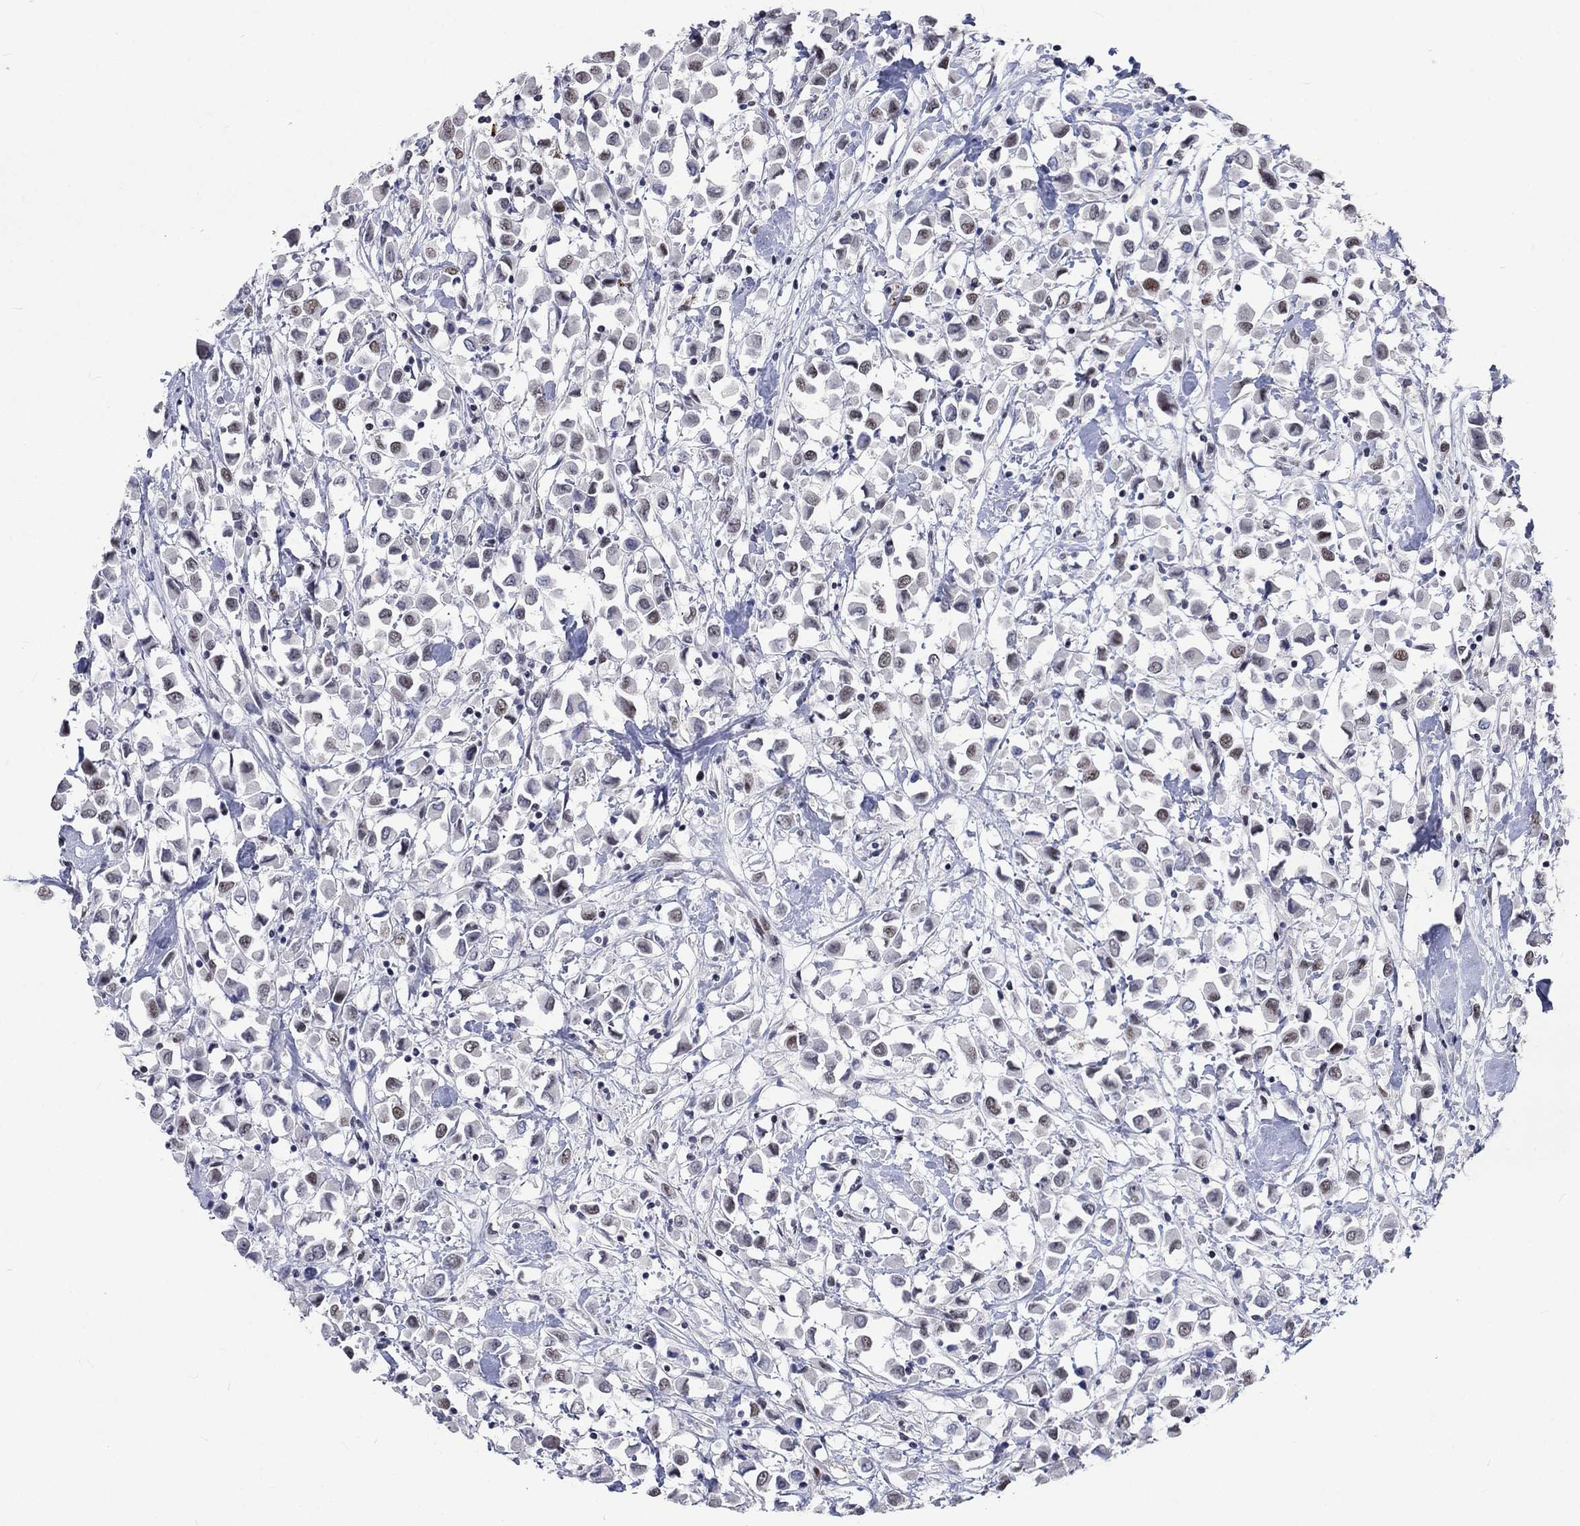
{"staining": {"intensity": "moderate", "quantity": "<25%", "location": "nuclear"}, "tissue": "breast cancer", "cell_type": "Tumor cells", "image_type": "cancer", "snomed": [{"axis": "morphology", "description": "Duct carcinoma"}, {"axis": "topography", "description": "Breast"}], "caption": "Intraductal carcinoma (breast) stained for a protein (brown) reveals moderate nuclear positive positivity in about <25% of tumor cells.", "gene": "HCFC1", "patient": {"sex": "female", "age": 61}}